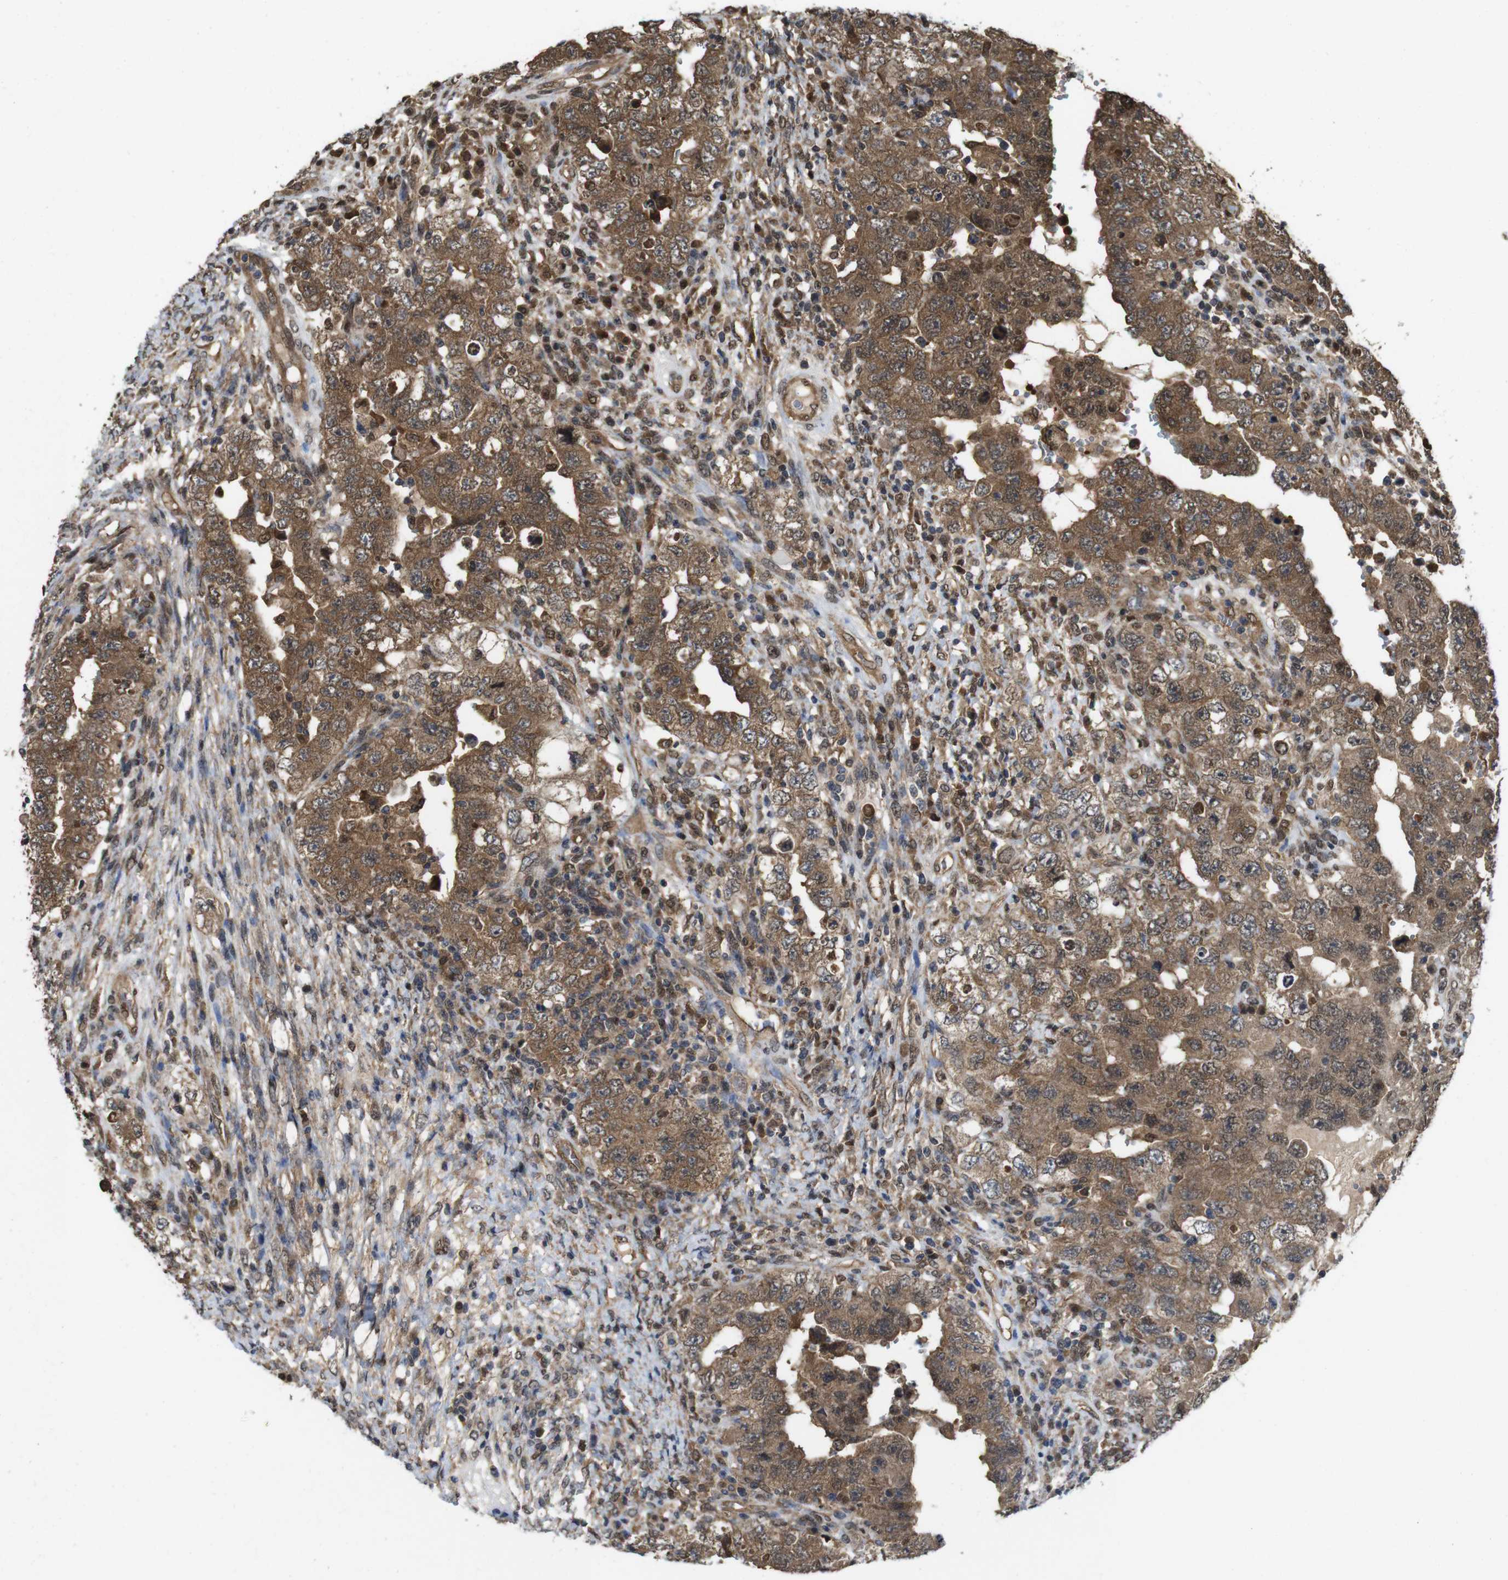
{"staining": {"intensity": "moderate", "quantity": ">75%", "location": "cytoplasmic/membranous"}, "tissue": "testis cancer", "cell_type": "Tumor cells", "image_type": "cancer", "snomed": [{"axis": "morphology", "description": "Carcinoma, Embryonal, NOS"}, {"axis": "topography", "description": "Testis"}], "caption": "Tumor cells demonstrate medium levels of moderate cytoplasmic/membranous staining in approximately >75% of cells in testis cancer (embryonal carcinoma).", "gene": "YWHAG", "patient": {"sex": "male", "age": 26}}